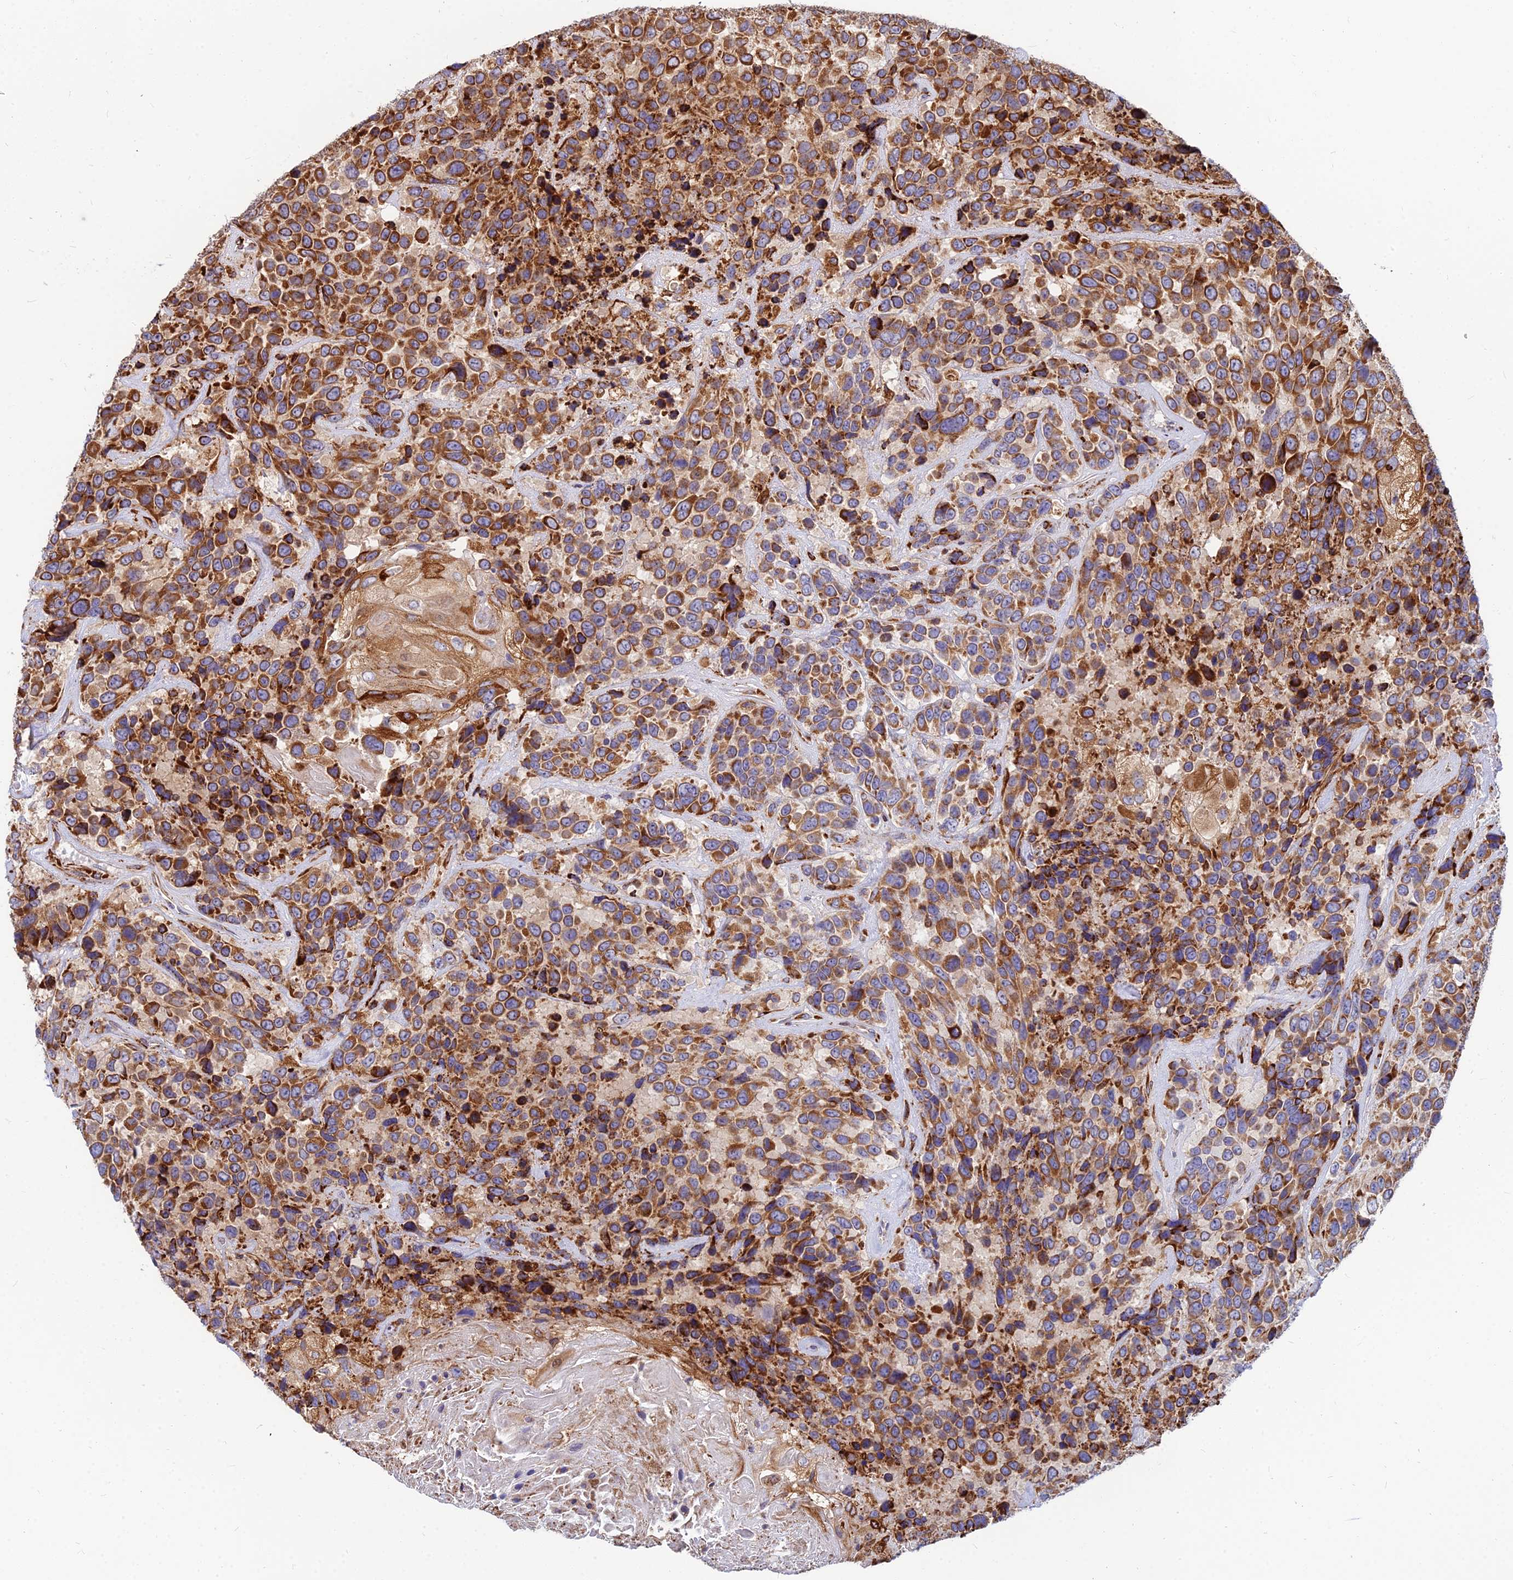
{"staining": {"intensity": "moderate", "quantity": ">75%", "location": "cytoplasmic/membranous"}, "tissue": "urothelial cancer", "cell_type": "Tumor cells", "image_type": "cancer", "snomed": [{"axis": "morphology", "description": "Urothelial carcinoma, High grade"}, {"axis": "topography", "description": "Urinary bladder"}], "caption": "Urothelial carcinoma (high-grade) was stained to show a protein in brown. There is medium levels of moderate cytoplasmic/membranous positivity in approximately >75% of tumor cells.", "gene": "CCT6B", "patient": {"sex": "female", "age": 70}}